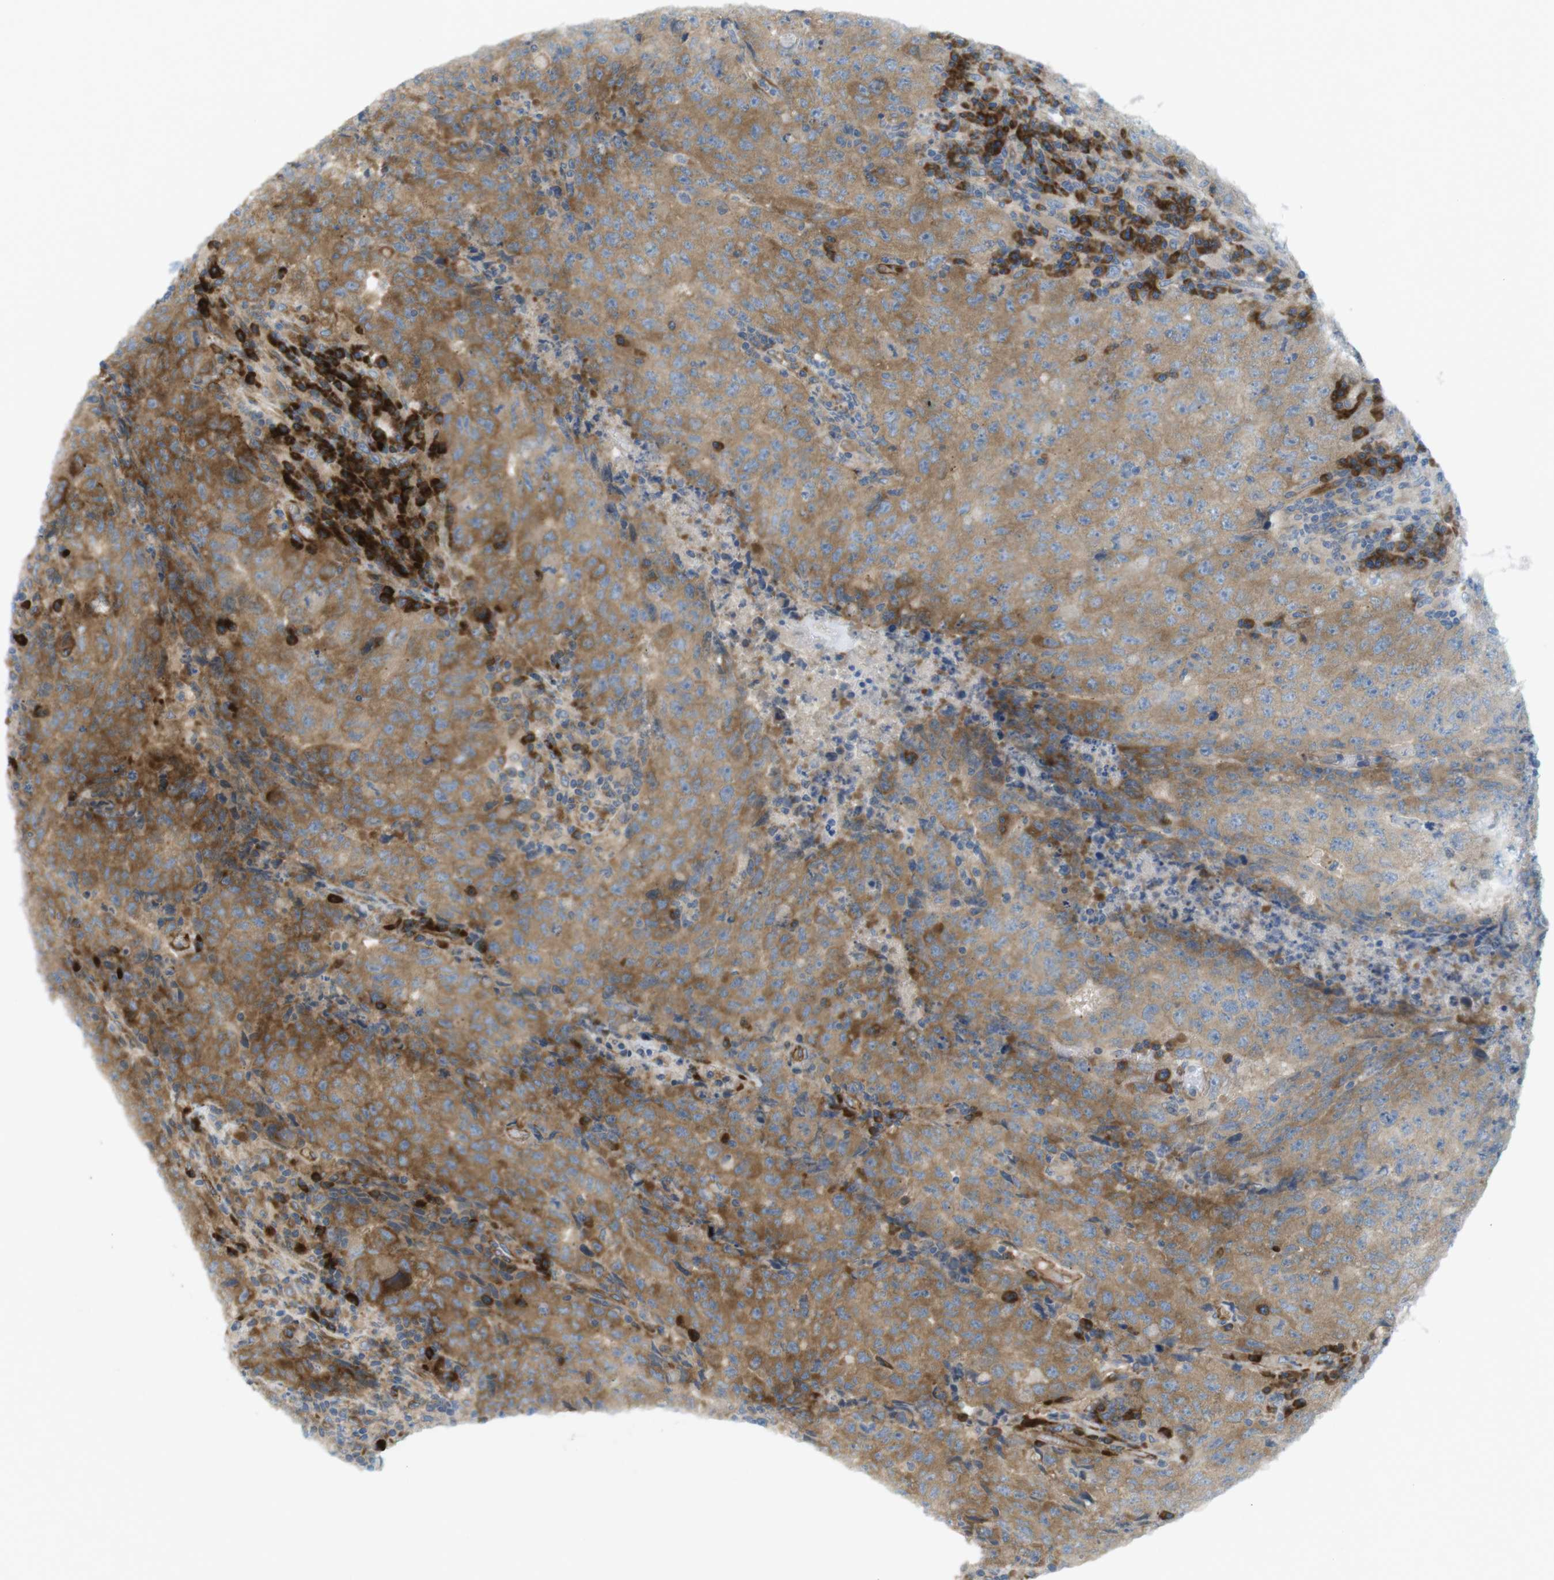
{"staining": {"intensity": "moderate", "quantity": ">75%", "location": "cytoplasmic/membranous"}, "tissue": "testis cancer", "cell_type": "Tumor cells", "image_type": "cancer", "snomed": [{"axis": "morphology", "description": "Necrosis, NOS"}, {"axis": "morphology", "description": "Carcinoma, Embryonal, NOS"}, {"axis": "topography", "description": "Testis"}], "caption": "Testis cancer (embryonal carcinoma) stained for a protein reveals moderate cytoplasmic/membranous positivity in tumor cells. (brown staining indicates protein expression, while blue staining denotes nuclei).", "gene": "GJC3", "patient": {"sex": "male", "age": 19}}